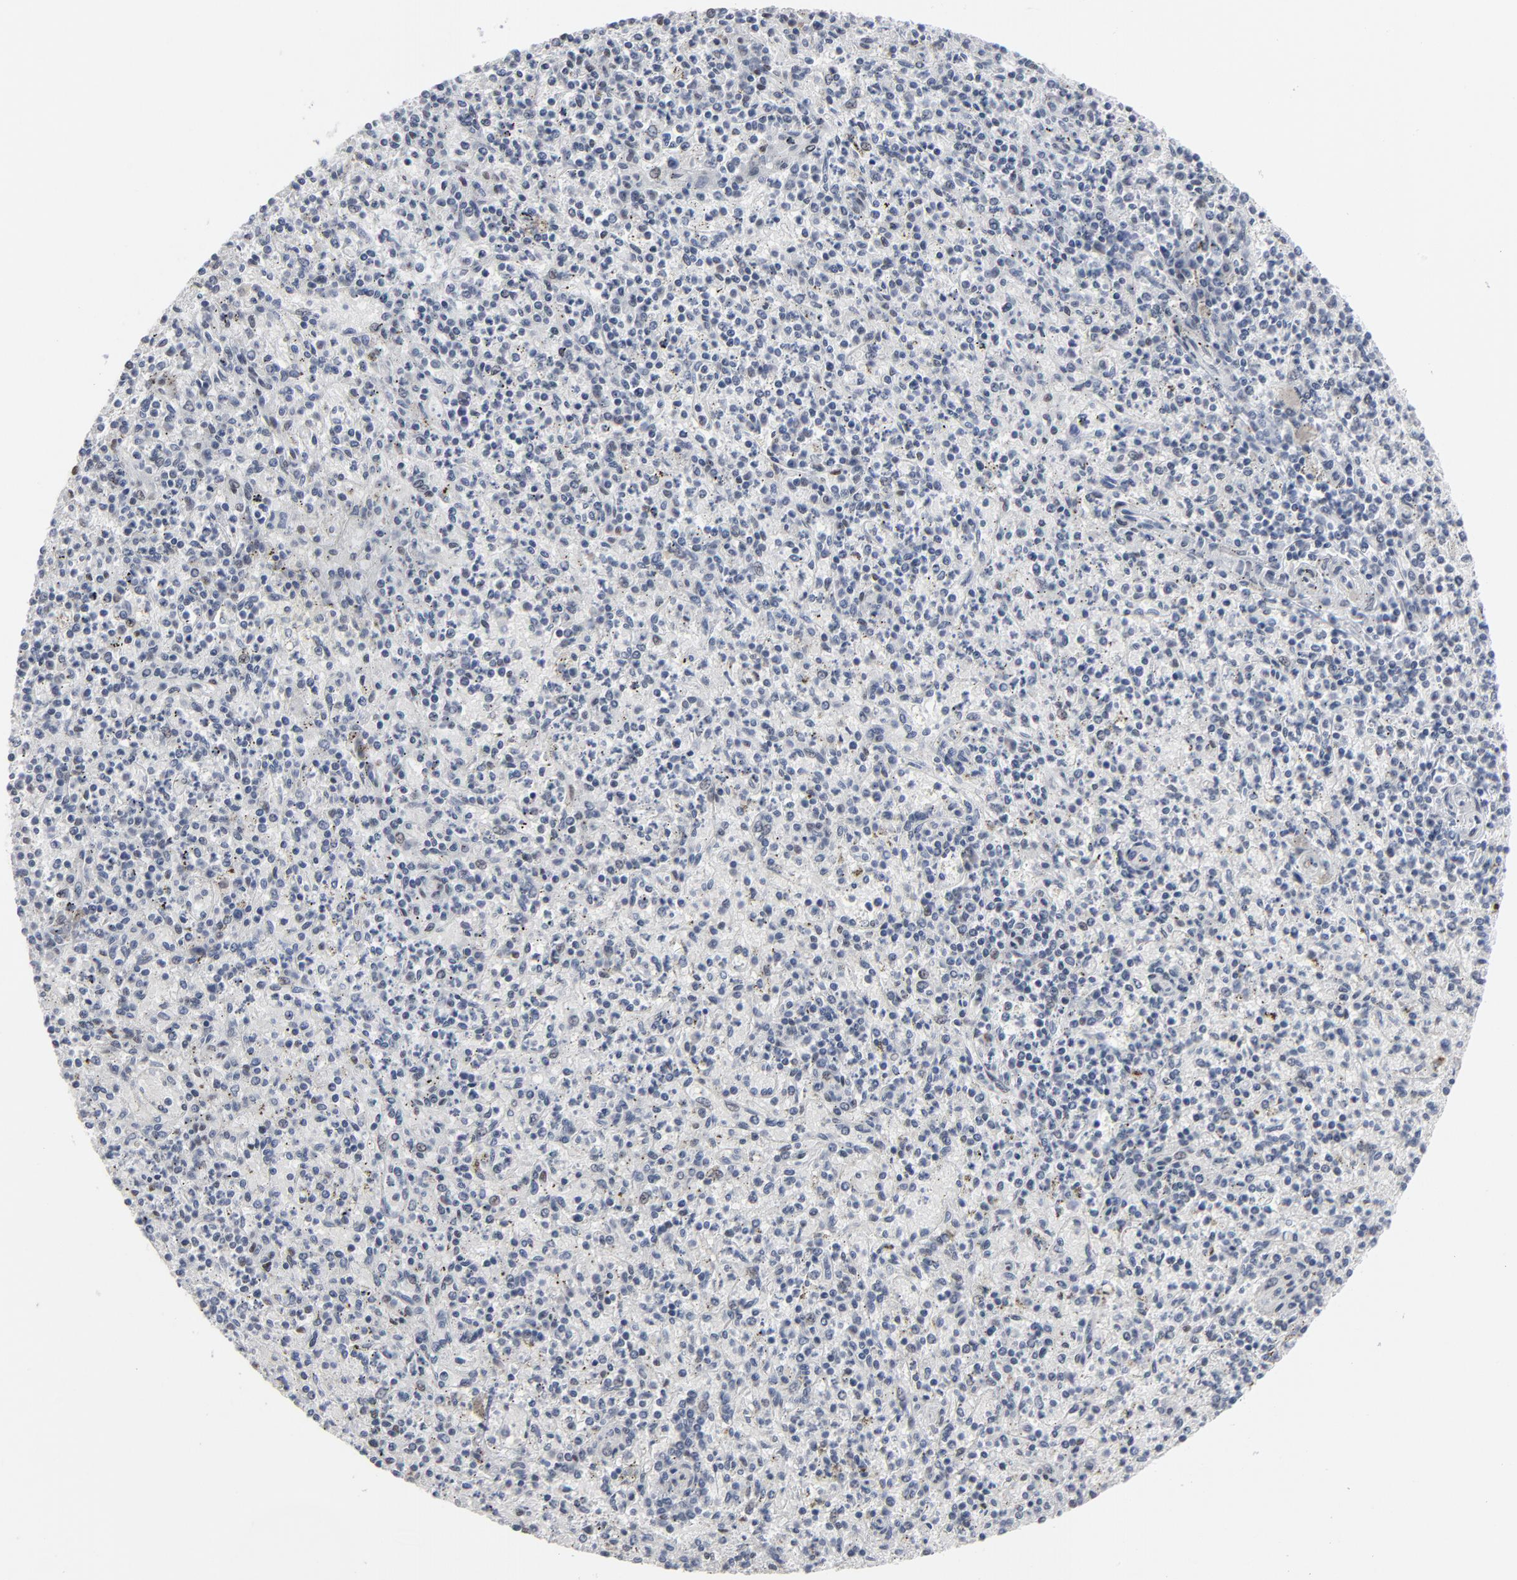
{"staining": {"intensity": "negative", "quantity": "none", "location": "none"}, "tissue": "spleen", "cell_type": "Cells in red pulp", "image_type": "normal", "snomed": [{"axis": "morphology", "description": "Normal tissue, NOS"}, {"axis": "topography", "description": "Spleen"}], "caption": "Immunohistochemical staining of normal spleen demonstrates no significant expression in cells in red pulp. (DAB (3,3'-diaminobenzidine) IHC visualized using brightfield microscopy, high magnification).", "gene": "ATF7", "patient": {"sex": "male", "age": 72}}